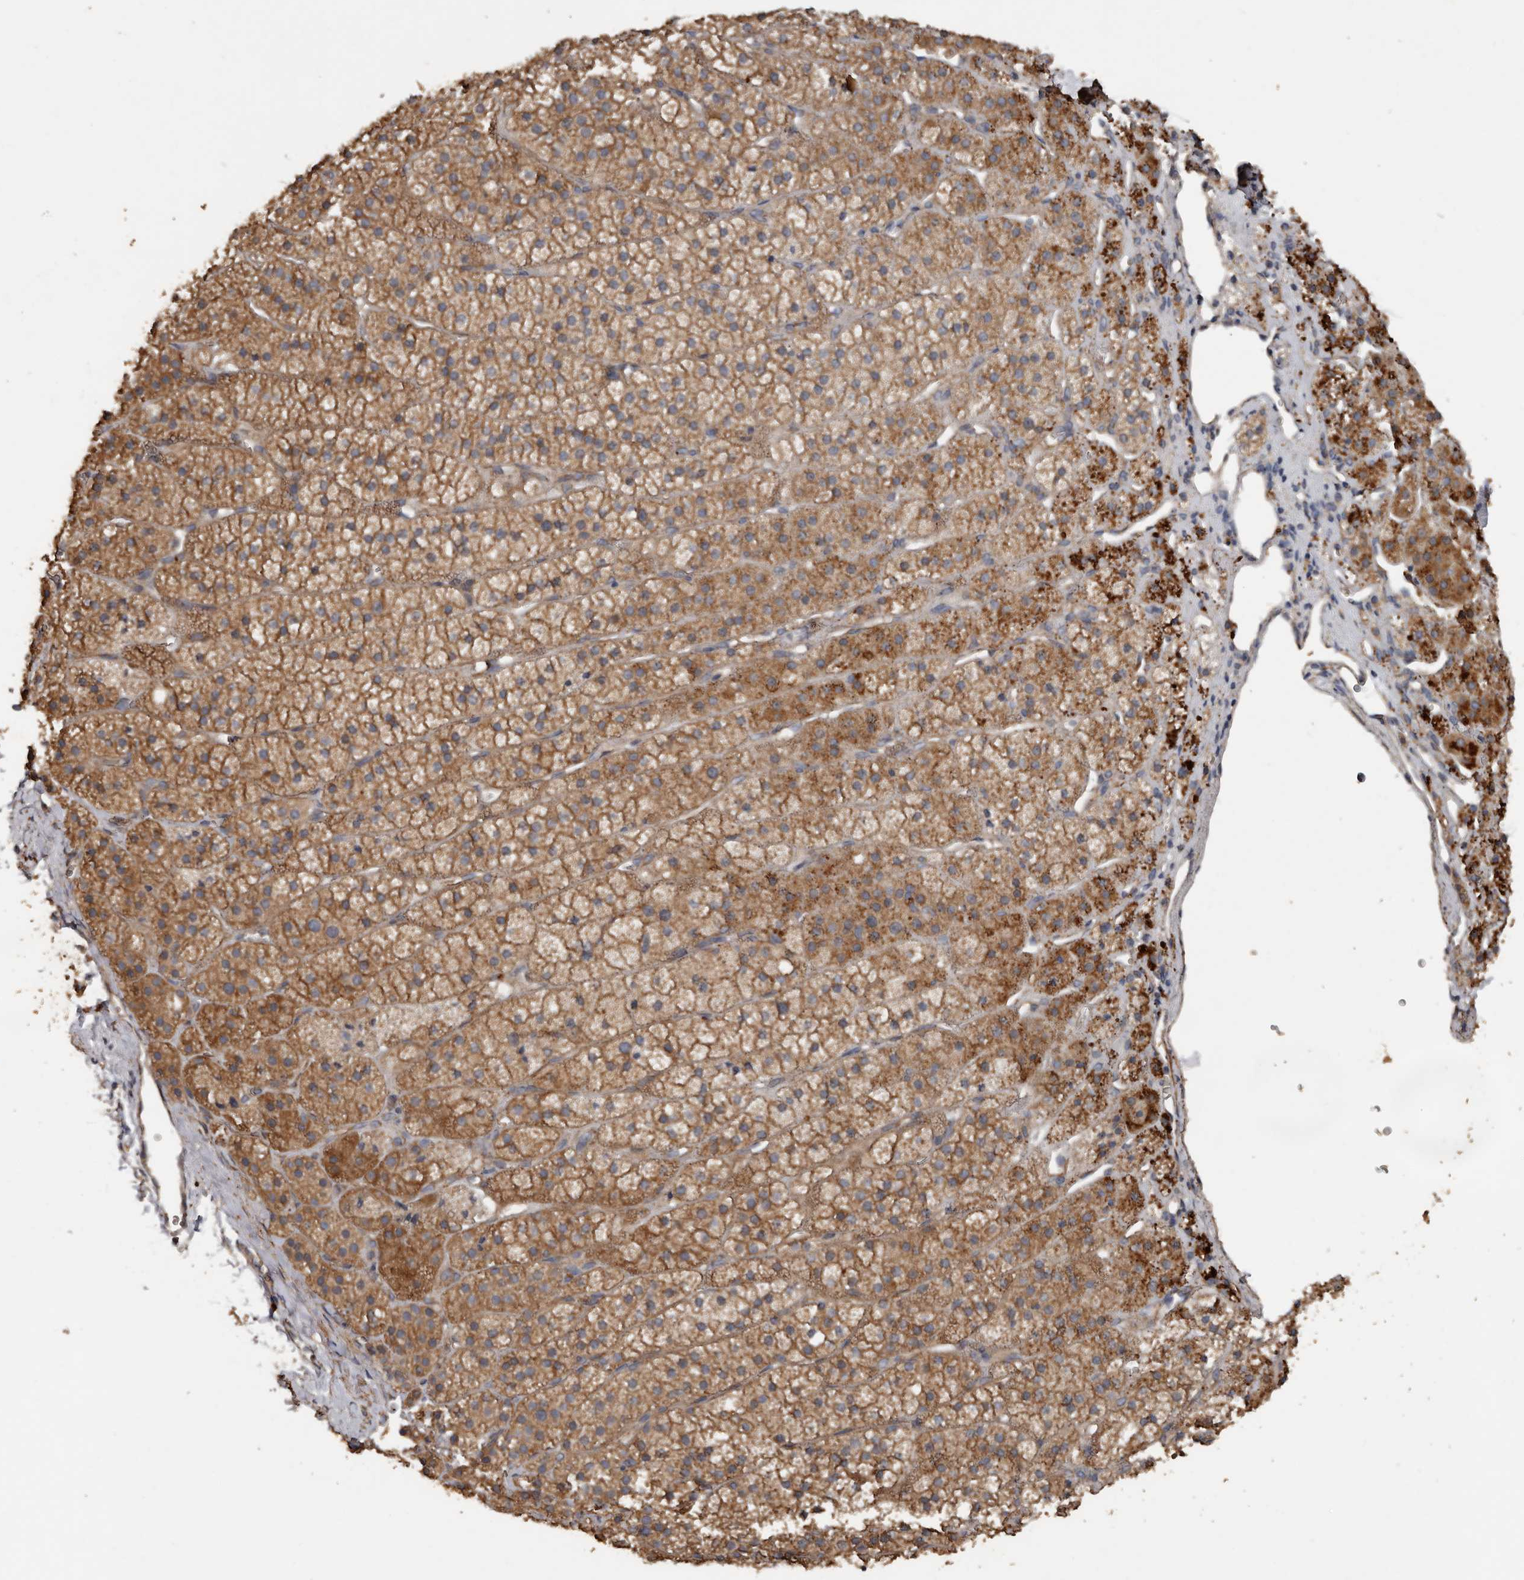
{"staining": {"intensity": "strong", "quantity": "25%-75%", "location": "cytoplasmic/membranous"}, "tissue": "adrenal gland", "cell_type": "Glandular cells", "image_type": "normal", "snomed": [{"axis": "morphology", "description": "Normal tissue, NOS"}, {"axis": "topography", "description": "Adrenal gland"}], "caption": "The histopathology image demonstrates a brown stain indicating the presence of a protein in the cytoplasmic/membranous of glandular cells in adrenal gland. Nuclei are stained in blue.", "gene": "HYAL4", "patient": {"sex": "female", "age": 44}}